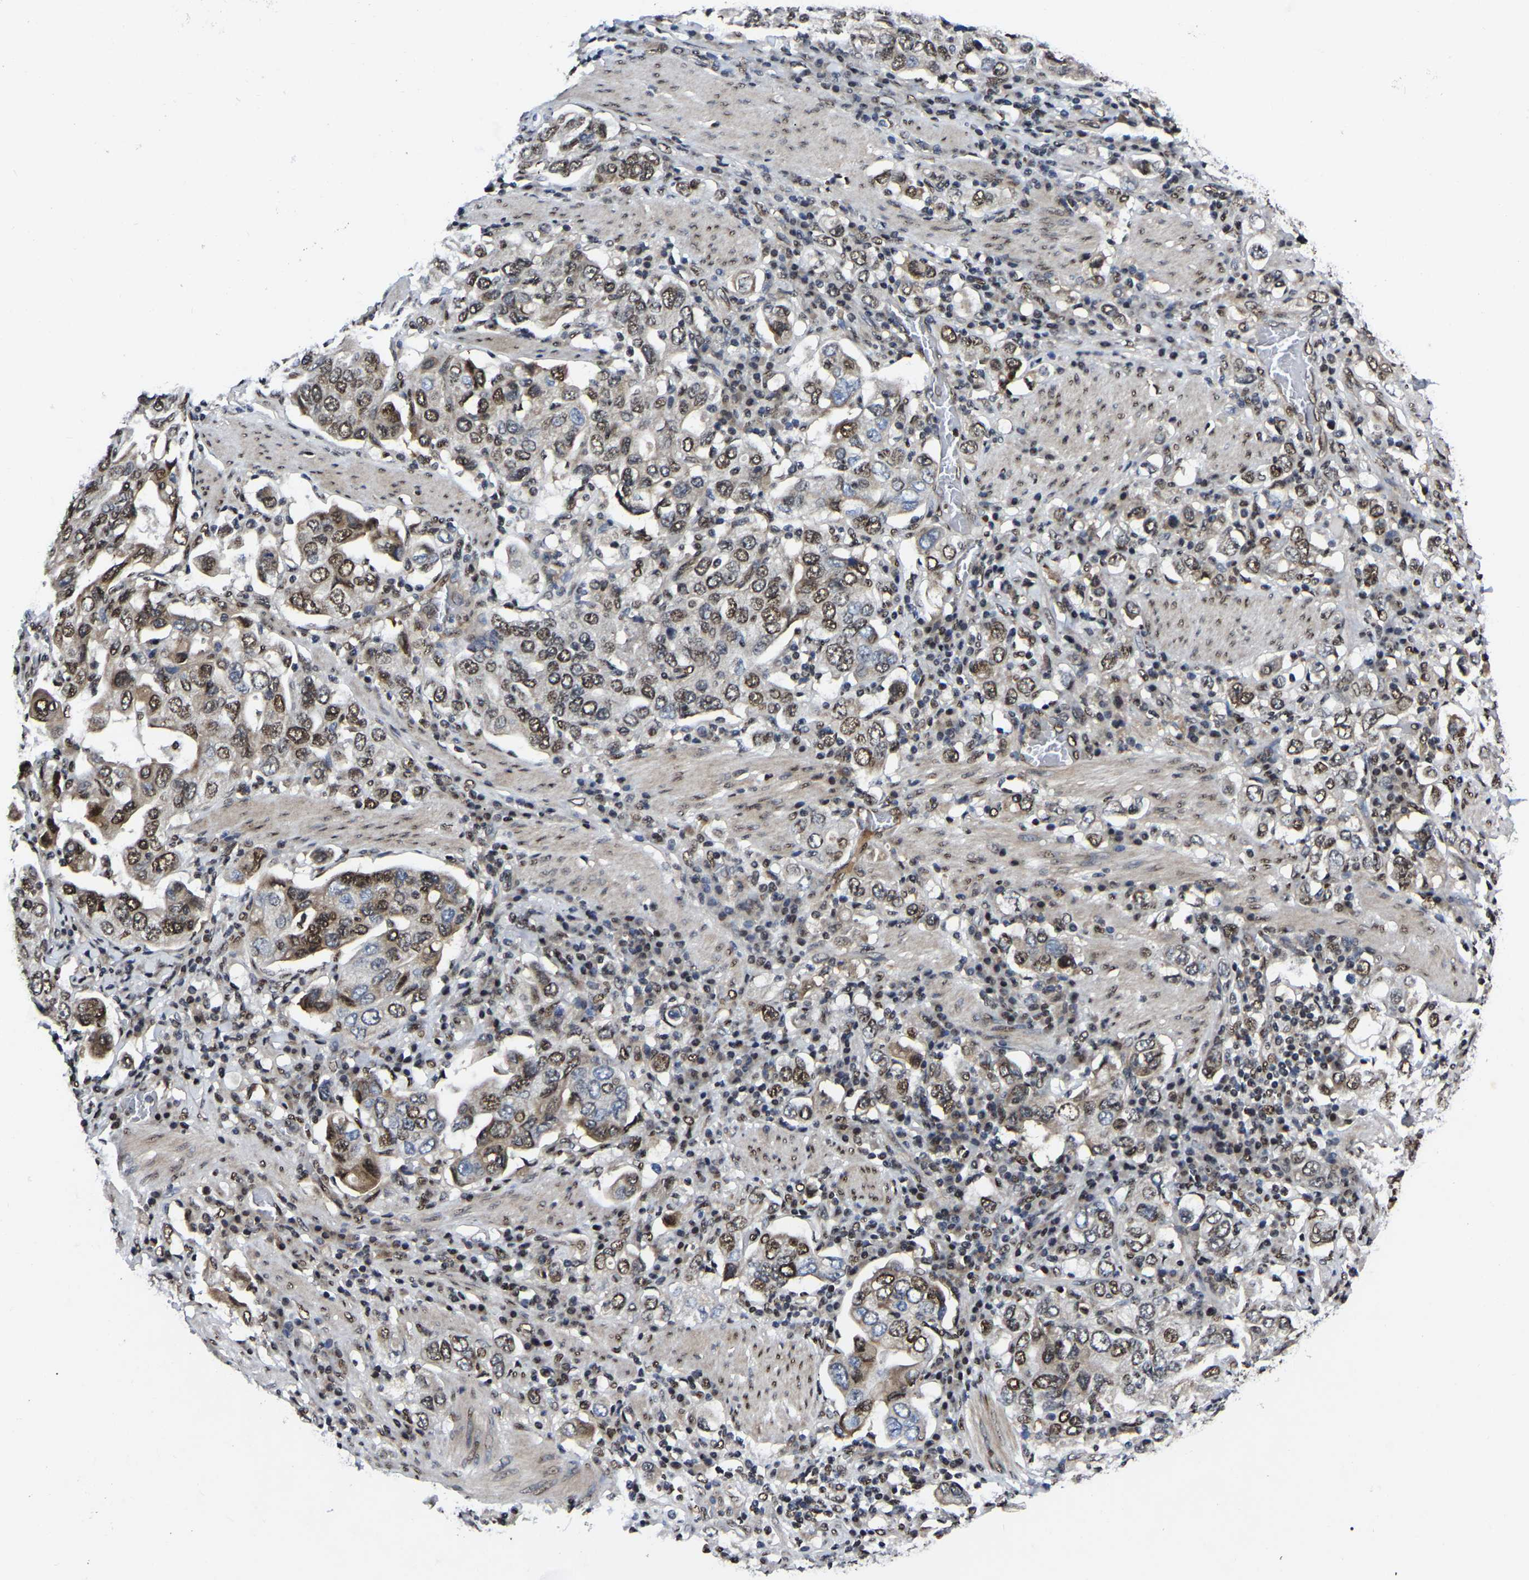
{"staining": {"intensity": "moderate", "quantity": ">75%", "location": "nuclear"}, "tissue": "stomach cancer", "cell_type": "Tumor cells", "image_type": "cancer", "snomed": [{"axis": "morphology", "description": "Adenocarcinoma, NOS"}, {"axis": "topography", "description": "Stomach, upper"}], "caption": "An image of stomach cancer (adenocarcinoma) stained for a protein exhibits moderate nuclear brown staining in tumor cells.", "gene": "TRIM35", "patient": {"sex": "male", "age": 62}}